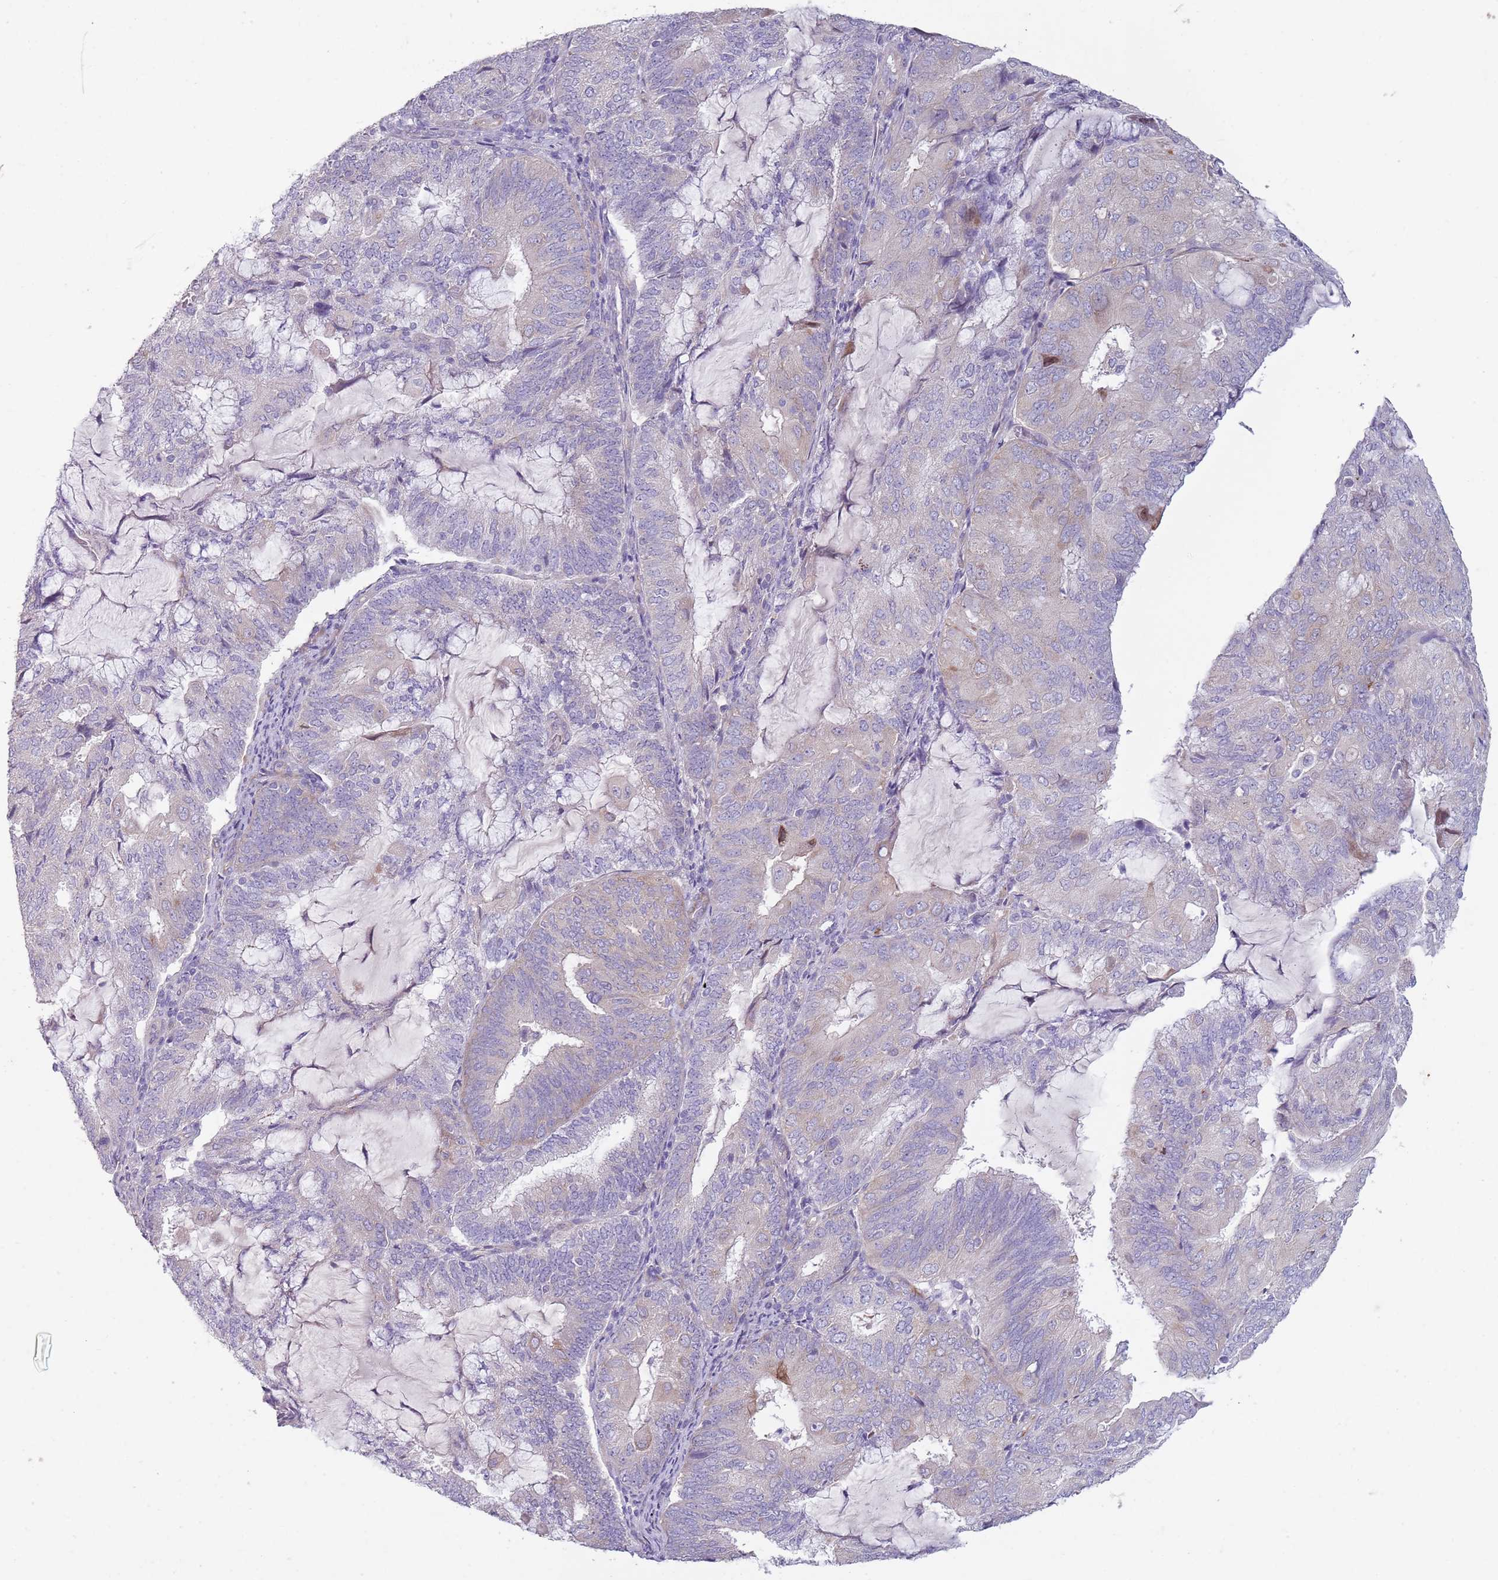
{"staining": {"intensity": "negative", "quantity": "none", "location": "none"}, "tissue": "endometrial cancer", "cell_type": "Tumor cells", "image_type": "cancer", "snomed": [{"axis": "morphology", "description": "Adenocarcinoma, NOS"}, {"axis": "topography", "description": "Endometrium"}], "caption": "DAB immunohistochemical staining of human endometrial cancer (adenocarcinoma) displays no significant staining in tumor cells.", "gene": "ZNF583", "patient": {"sex": "female", "age": 81}}